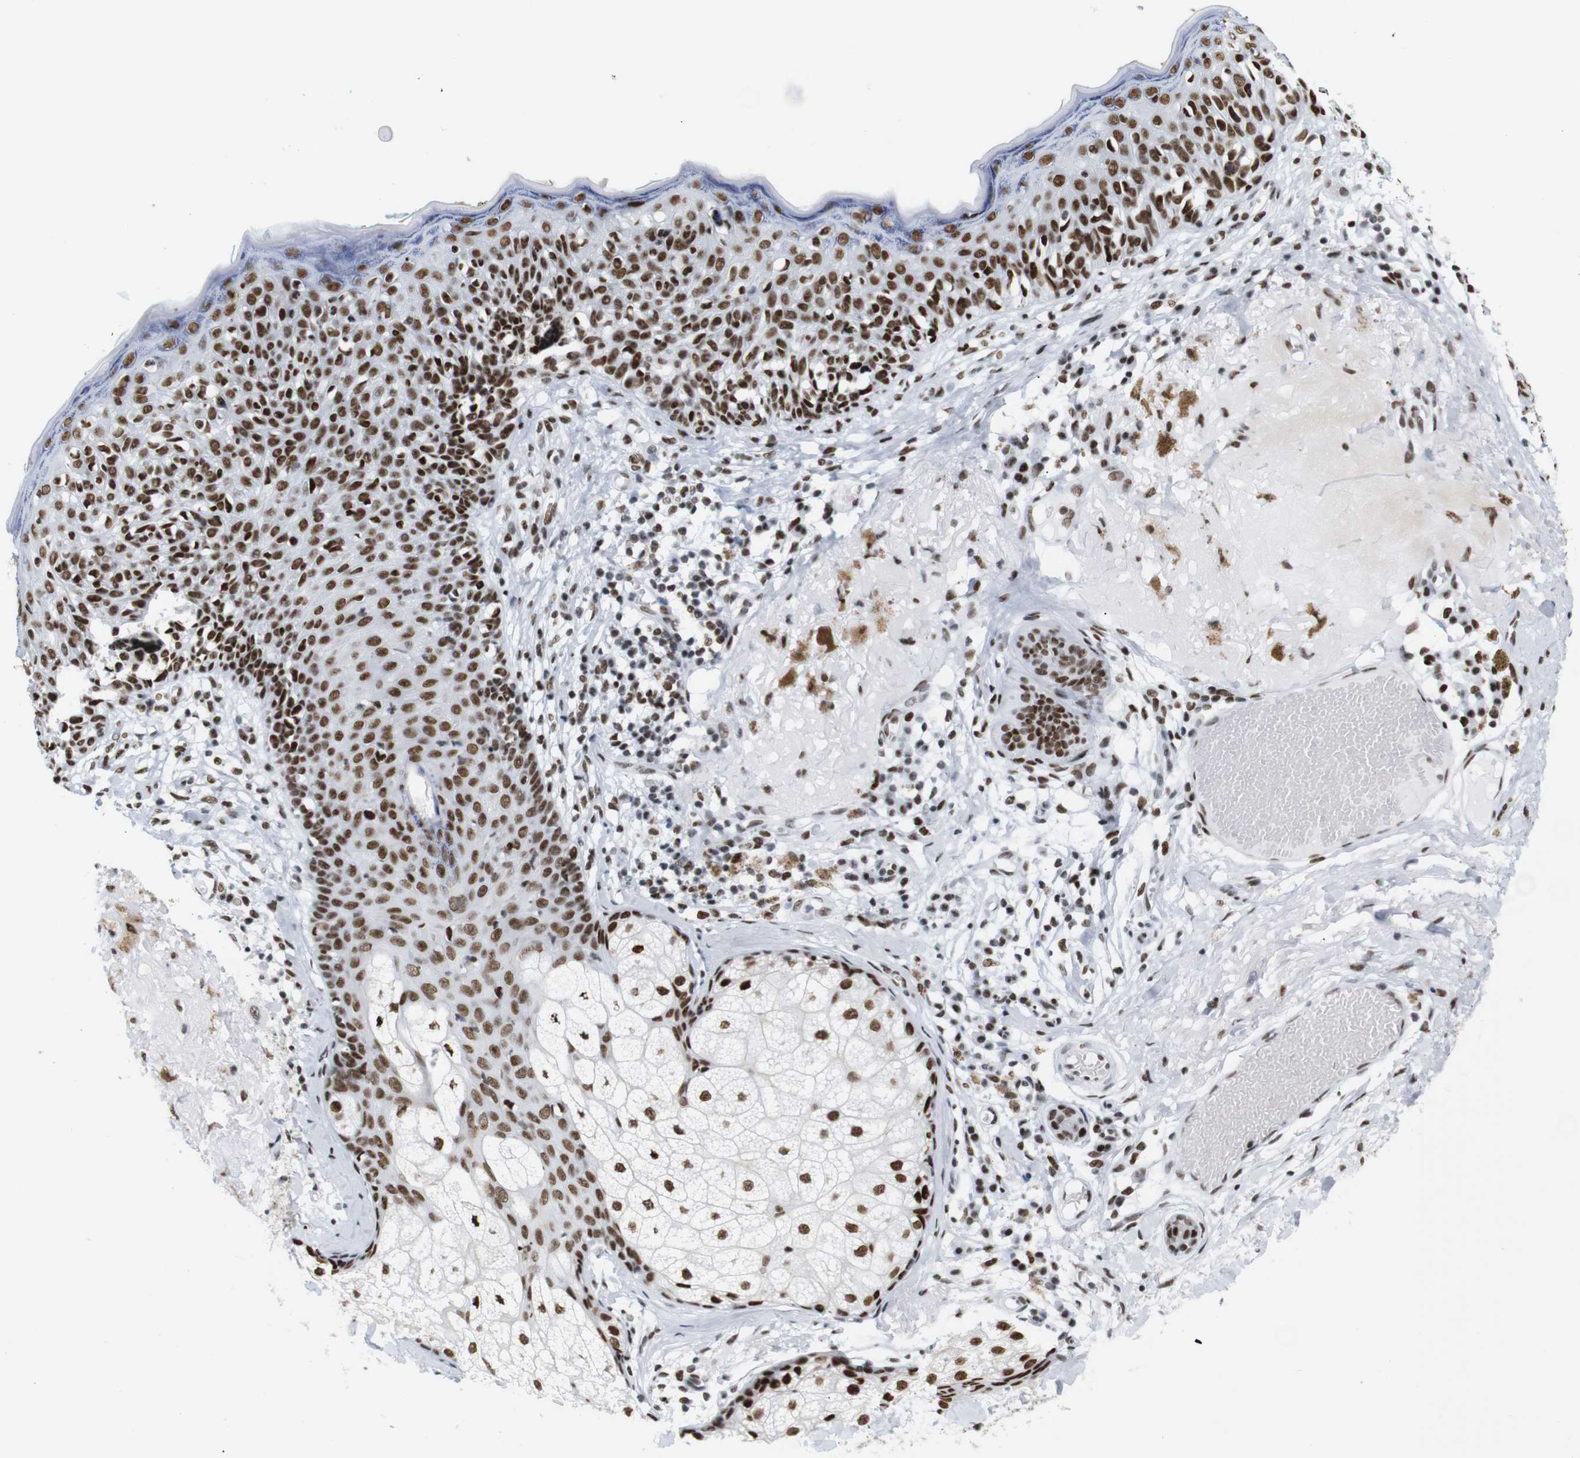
{"staining": {"intensity": "strong", "quantity": ">75%", "location": "nuclear"}, "tissue": "melanoma", "cell_type": "Tumor cells", "image_type": "cancer", "snomed": [{"axis": "morphology", "description": "Malignant melanoma in situ"}, {"axis": "morphology", "description": "Malignant melanoma, NOS"}, {"axis": "topography", "description": "Skin"}], "caption": "Strong nuclear positivity for a protein is seen in approximately >75% of tumor cells of melanoma using immunohistochemistry (IHC).", "gene": "TRA2B", "patient": {"sex": "female", "age": 88}}